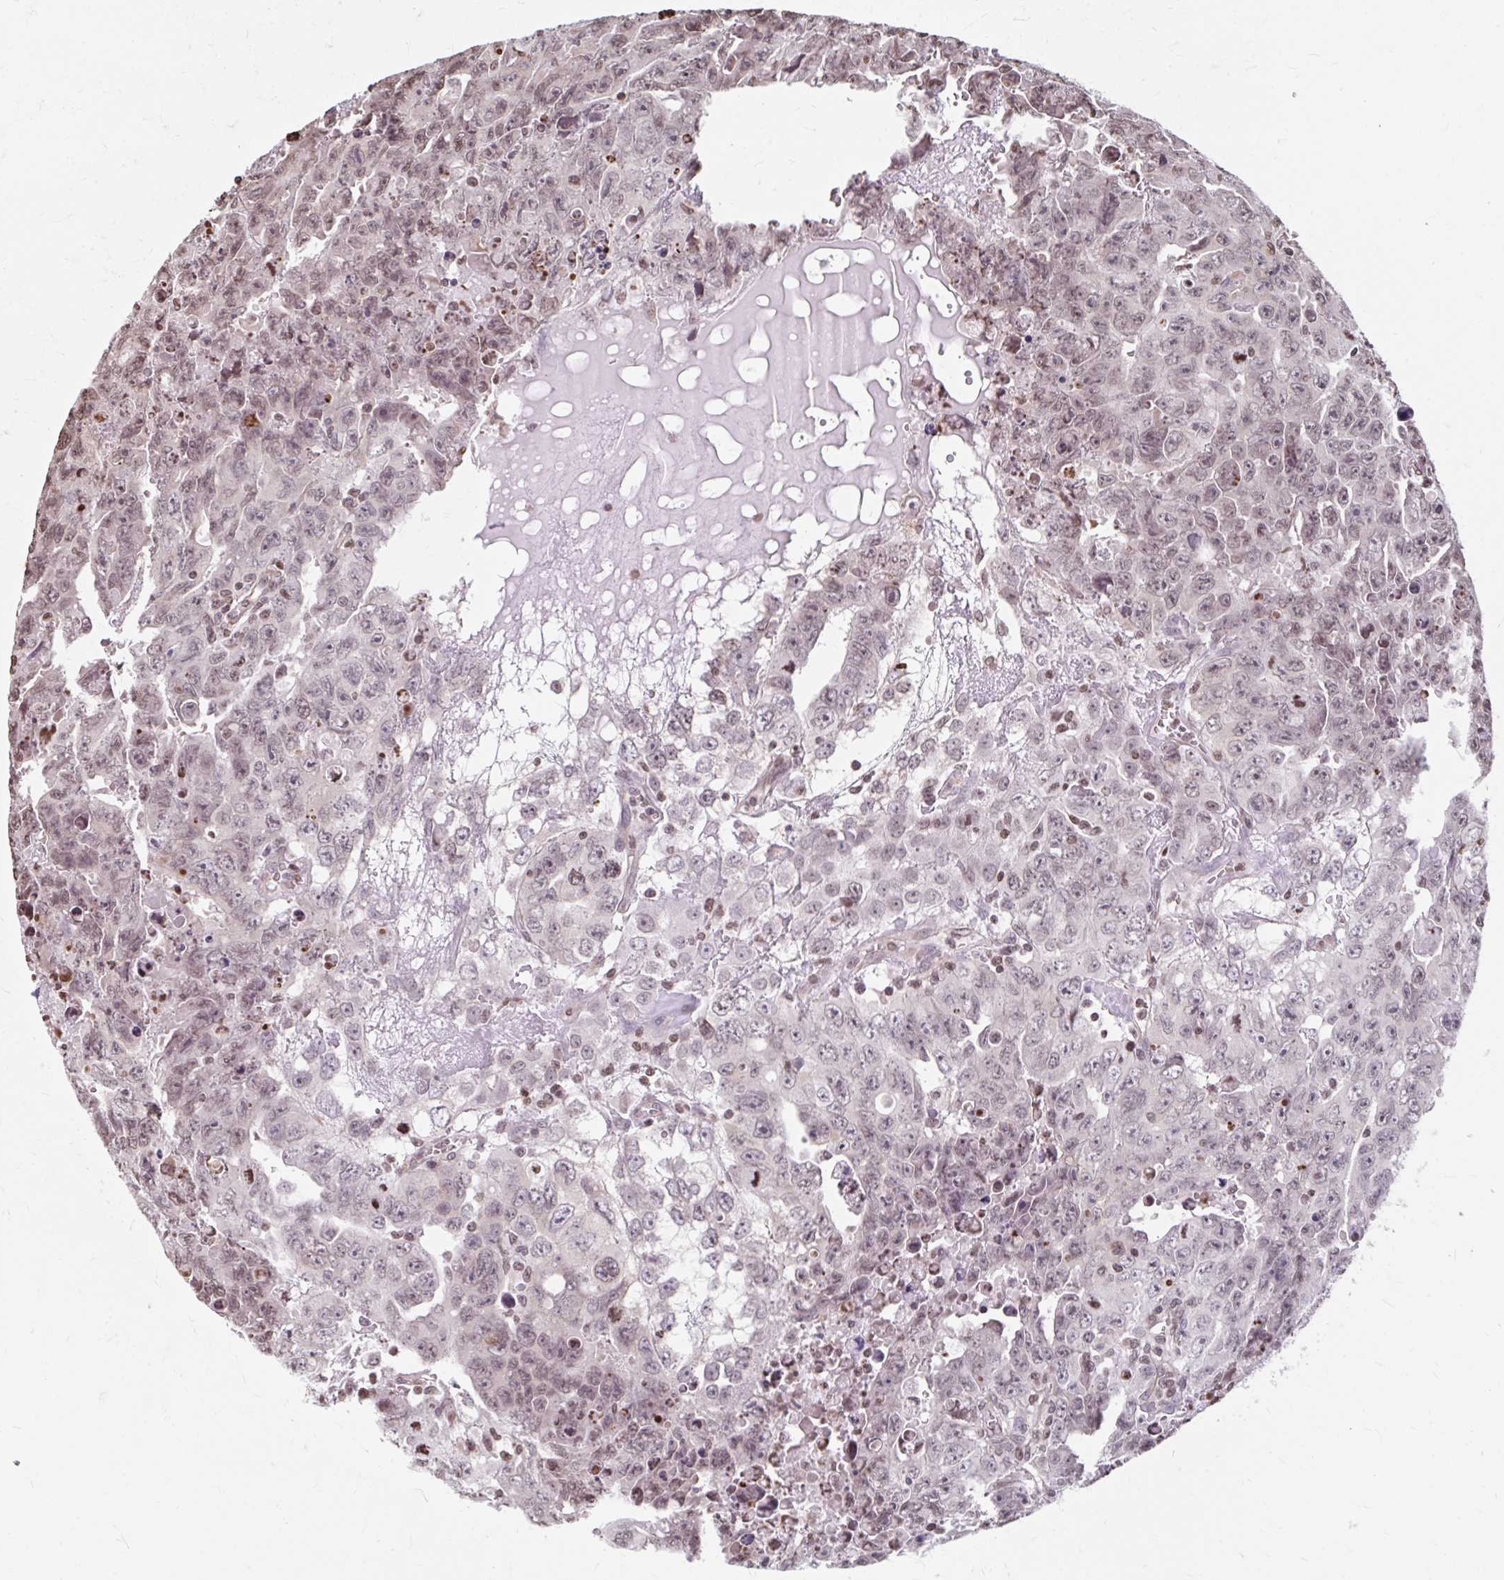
{"staining": {"intensity": "weak", "quantity": "25%-75%", "location": "nuclear"}, "tissue": "testis cancer", "cell_type": "Tumor cells", "image_type": "cancer", "snomed": [{"axis": "morphology", "description": "Carcinoma, Embryonal, NOS"}, {"axis": "topography", "description": "Testis"}], "caption": "Immunohistochemical staining of testis cancer demonstrates low levels of weak nuclear staining in approximately 25%-75% of tumor cells. (DAB = brown stain, brightfield microscopy at high magnification).", "gene": "ORC3", "patient": {"sex": "male", "age": 24}}